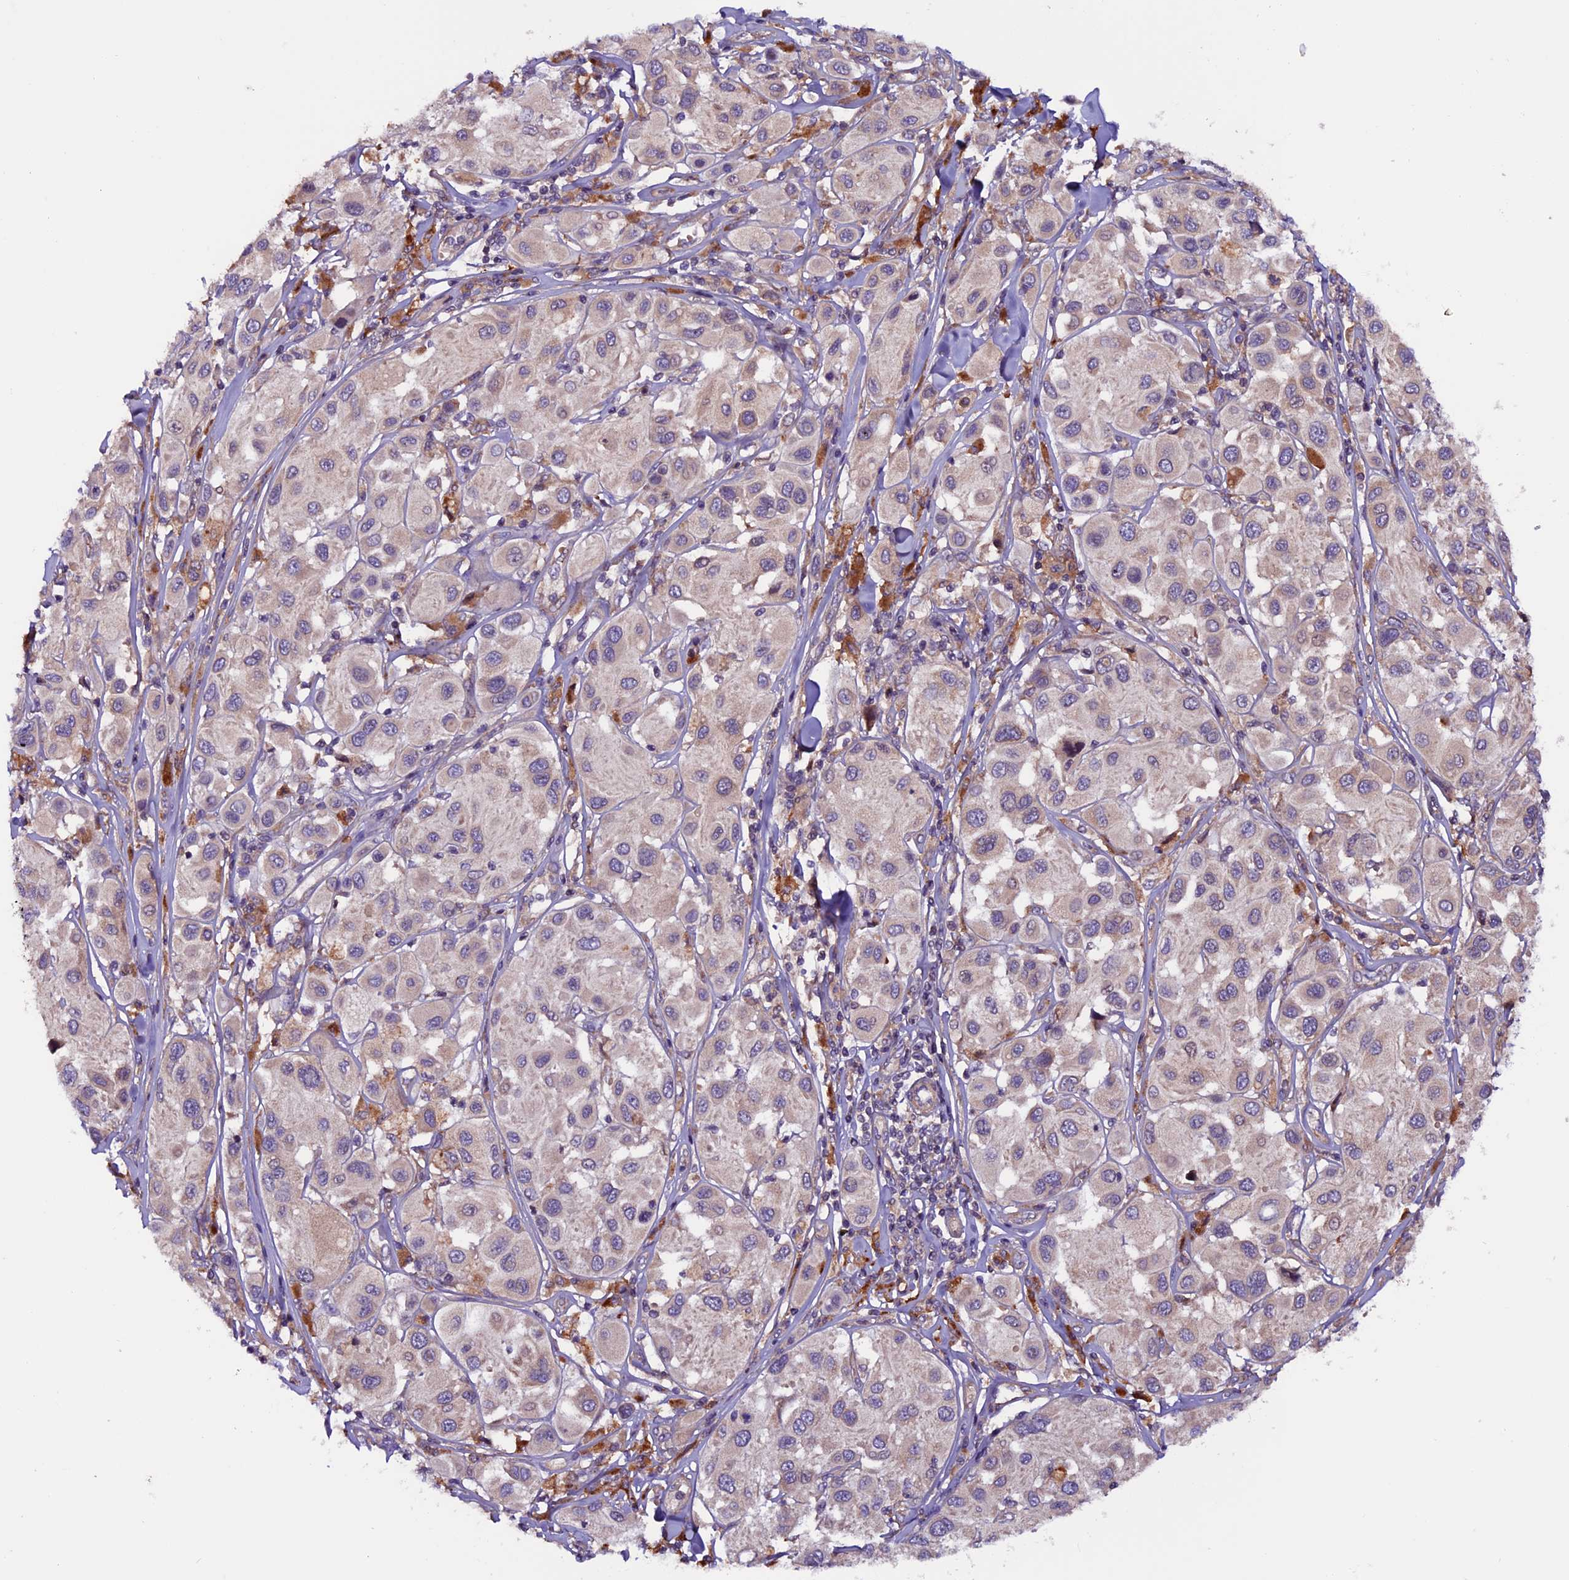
{"staining": {"intensity": "negative", "quantity": "none", "location": "none"}, "tissue": "melanoma", "cell_type": "Tumor cells", "image_type": "cancer", "snomed": [{"axis": "morphology", "description": "Malignant melanoma, Metastatic site"}, {"axis": "topography", "description": "Skin"}], "caption": "Protein analysis of melanoma demonstrates no significant expression in tumor cells.", "gene": "ZNF598", "patient": {"sex": "male", "age": 41}}